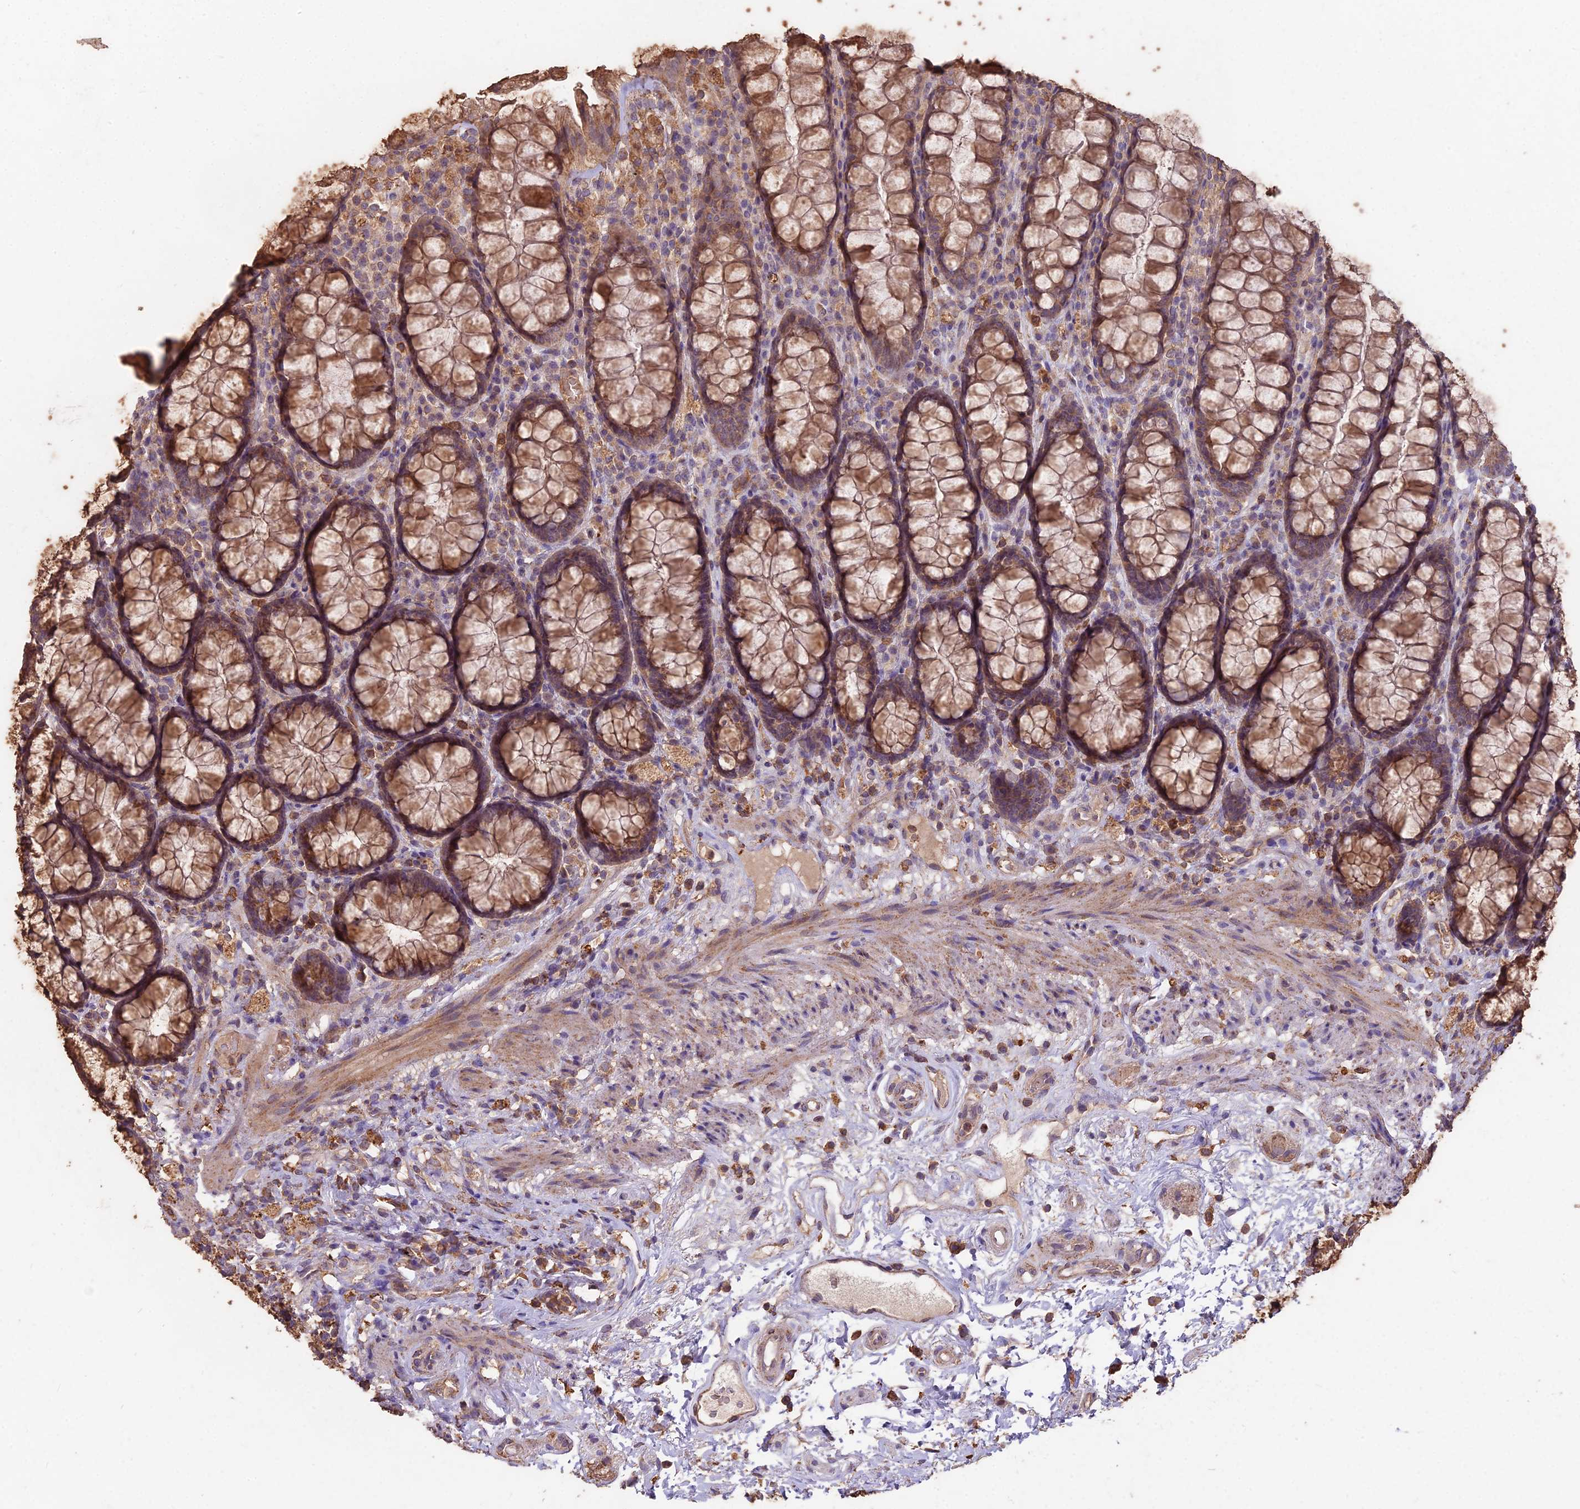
{"staining": {"intensity": "moderate", "quantity": ">75%", "location": "cytoplasmic/membranous"}, "tissue": "rectum", "cell_type": "Glandular cells", "image_type": "normal", "snomed": [{"axis": "morphology", "description": "Normal tissue, NOS"}, {"axis": "topography", "description": "Rectum"}], "caption": "Benign rectum demonstrates moderate cytoplasmic/membranous staining in about >75% of glandular cells (DAB (3,3'-diaminobenzidine) IHC, brown staining for protein, blue staining for nuclei)..", "gene": "CEMIP2", "patient": {"sex": "male", "age": 83}}